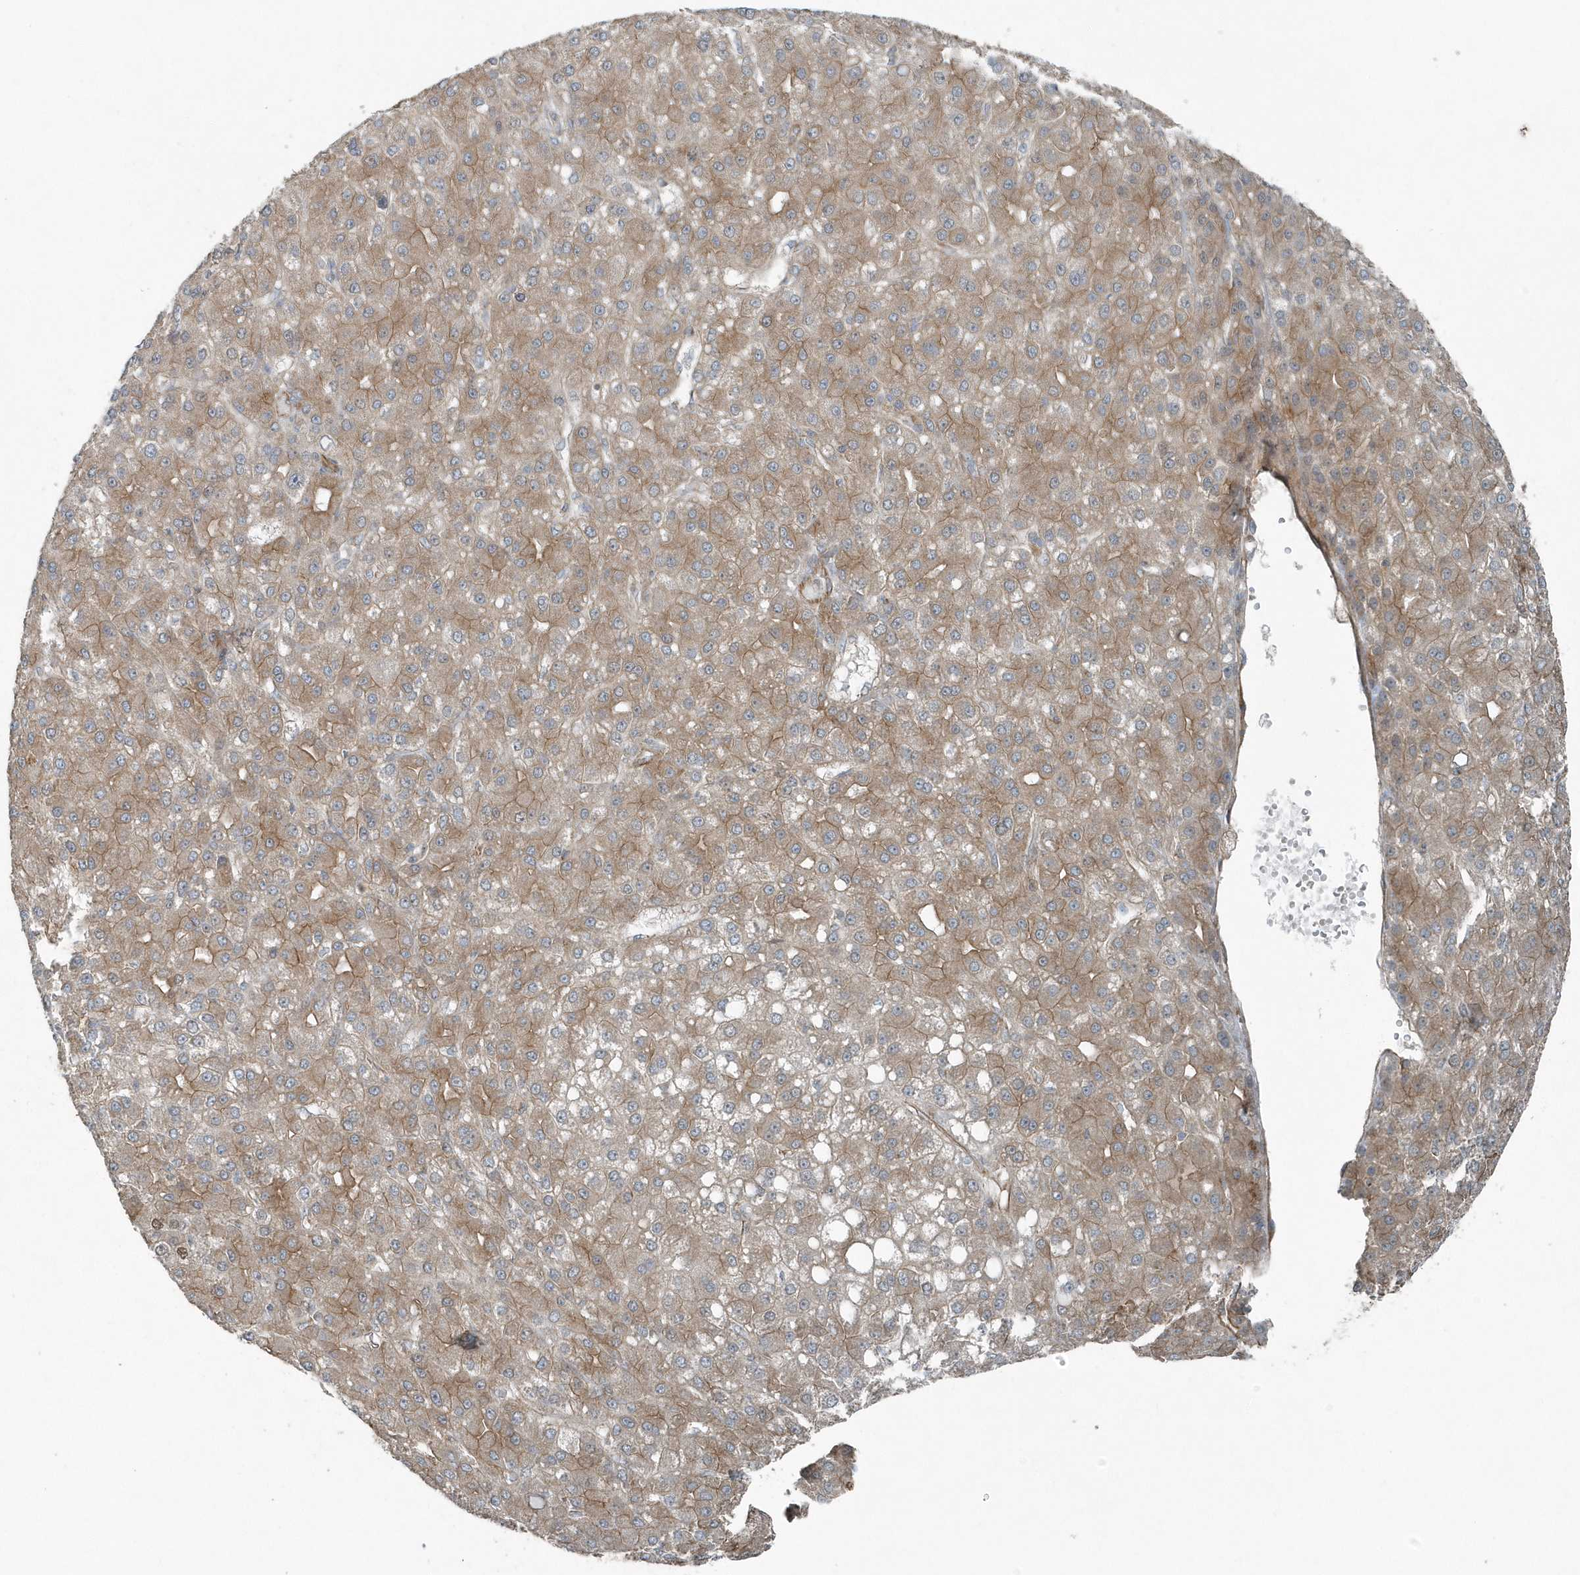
{"staining": {"intensity": "weak", "quantity": ">75%", "location": "cytoplasmic/membranous"}, "tissue": "liver cancer", "cell_type": "Tumor cells", "image_type": "cancer", "snomed": [{"axis": "morphology", "description": "Carcinoma, Hepatocellular, NOS"}, {"axis": "topography", "description": "Liver"}], "caption": "Tumor cells exhibit low levels of weak cytoplasmic/membranous staining in about >75% of cells in hepatocellular carcinoma (liver).", "gene": "GCC2", "patient": {"sex": "male", "age": 67}}